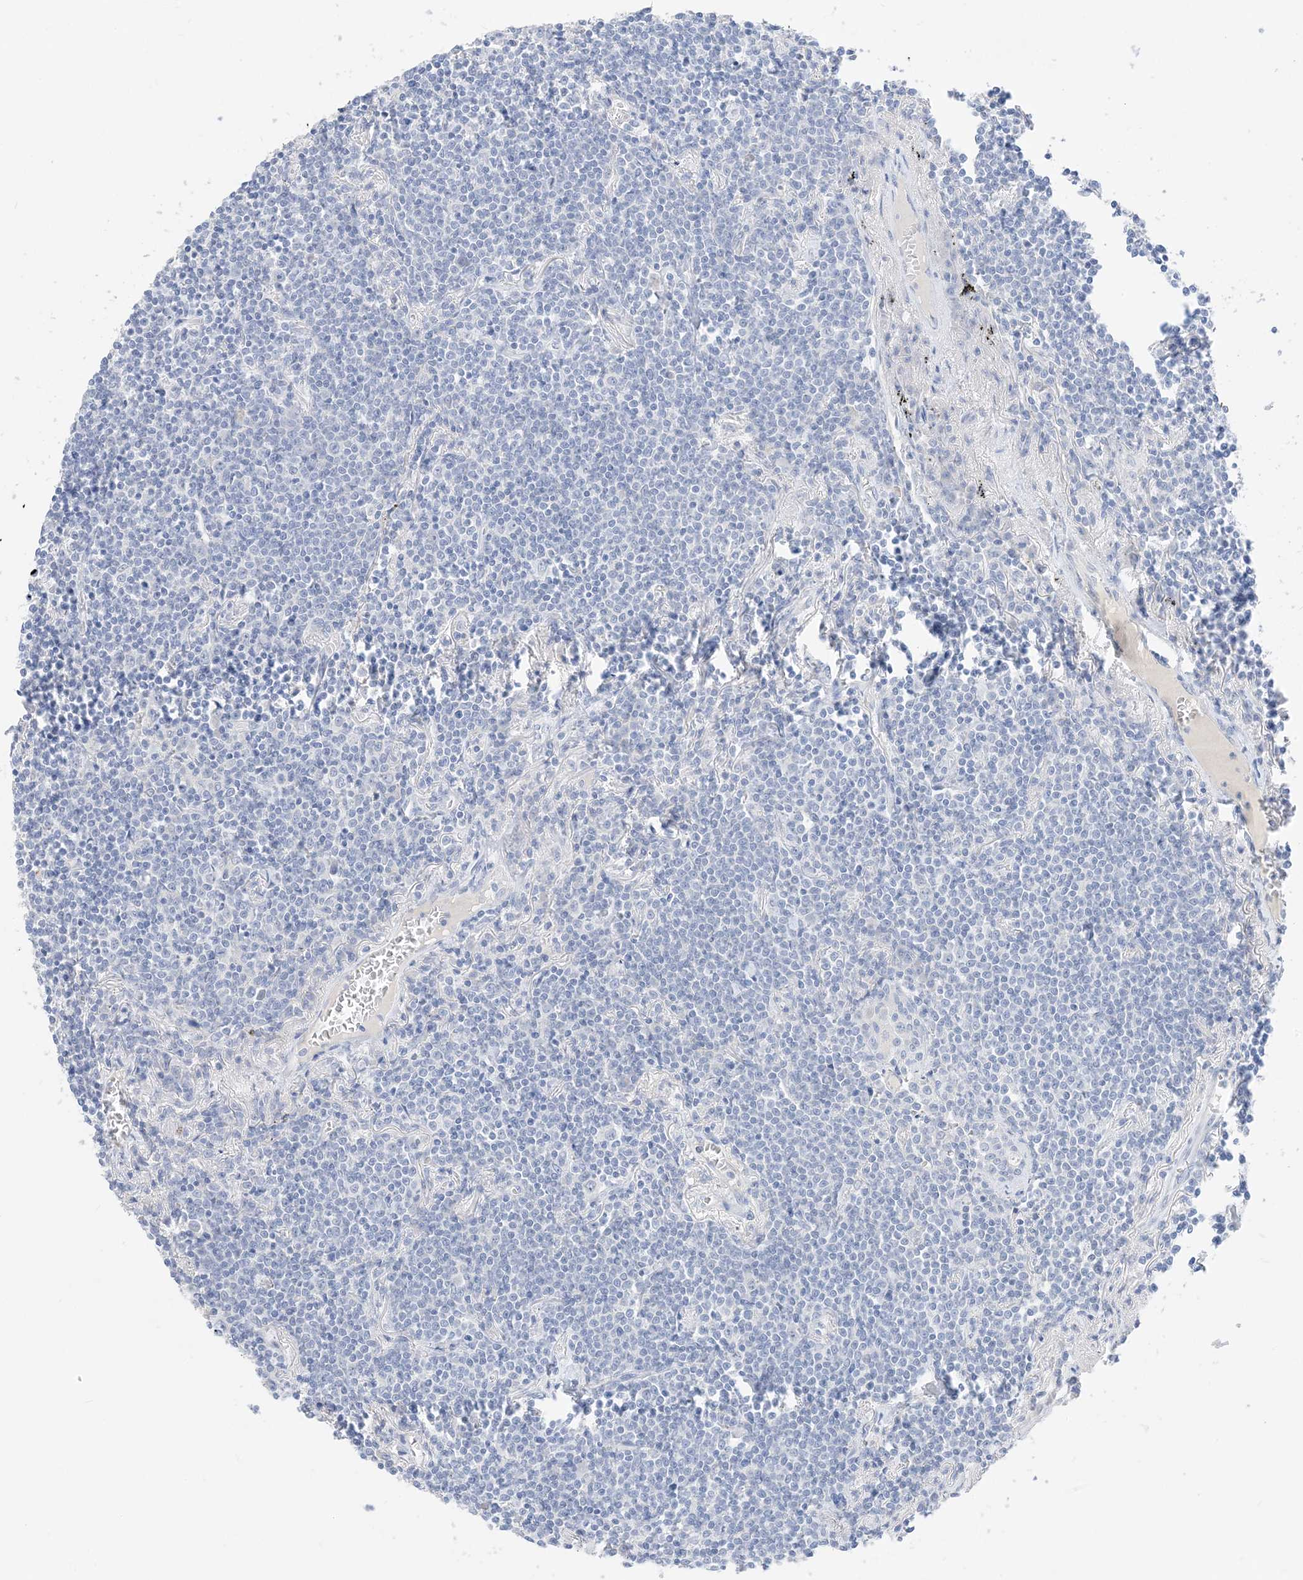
{"staining": {"intensity": "negative", "quantity": "none", "location": "none"}, "tissue": "lymphoma", "cell_type": "Tumor cells", "image_type": "cancer", "snomed": [{"axis": "morphology", "description": "Malignant lymphoma, non-Hodgkin's type, Low grade"}, {"axis": "topography", "description": "Lung"}], "caption": "Tumor cells show no significant positivity in low-grade malignant lymphoma, non-Hodgkin's type. (Stains: DAB immunohistochemistry (IHC) with hematoxylin counter stain, Microscopy: brightfield microscopy at high magnification).", "gene": "MUC17", "patient": {"sex": "female", "age": 71}}